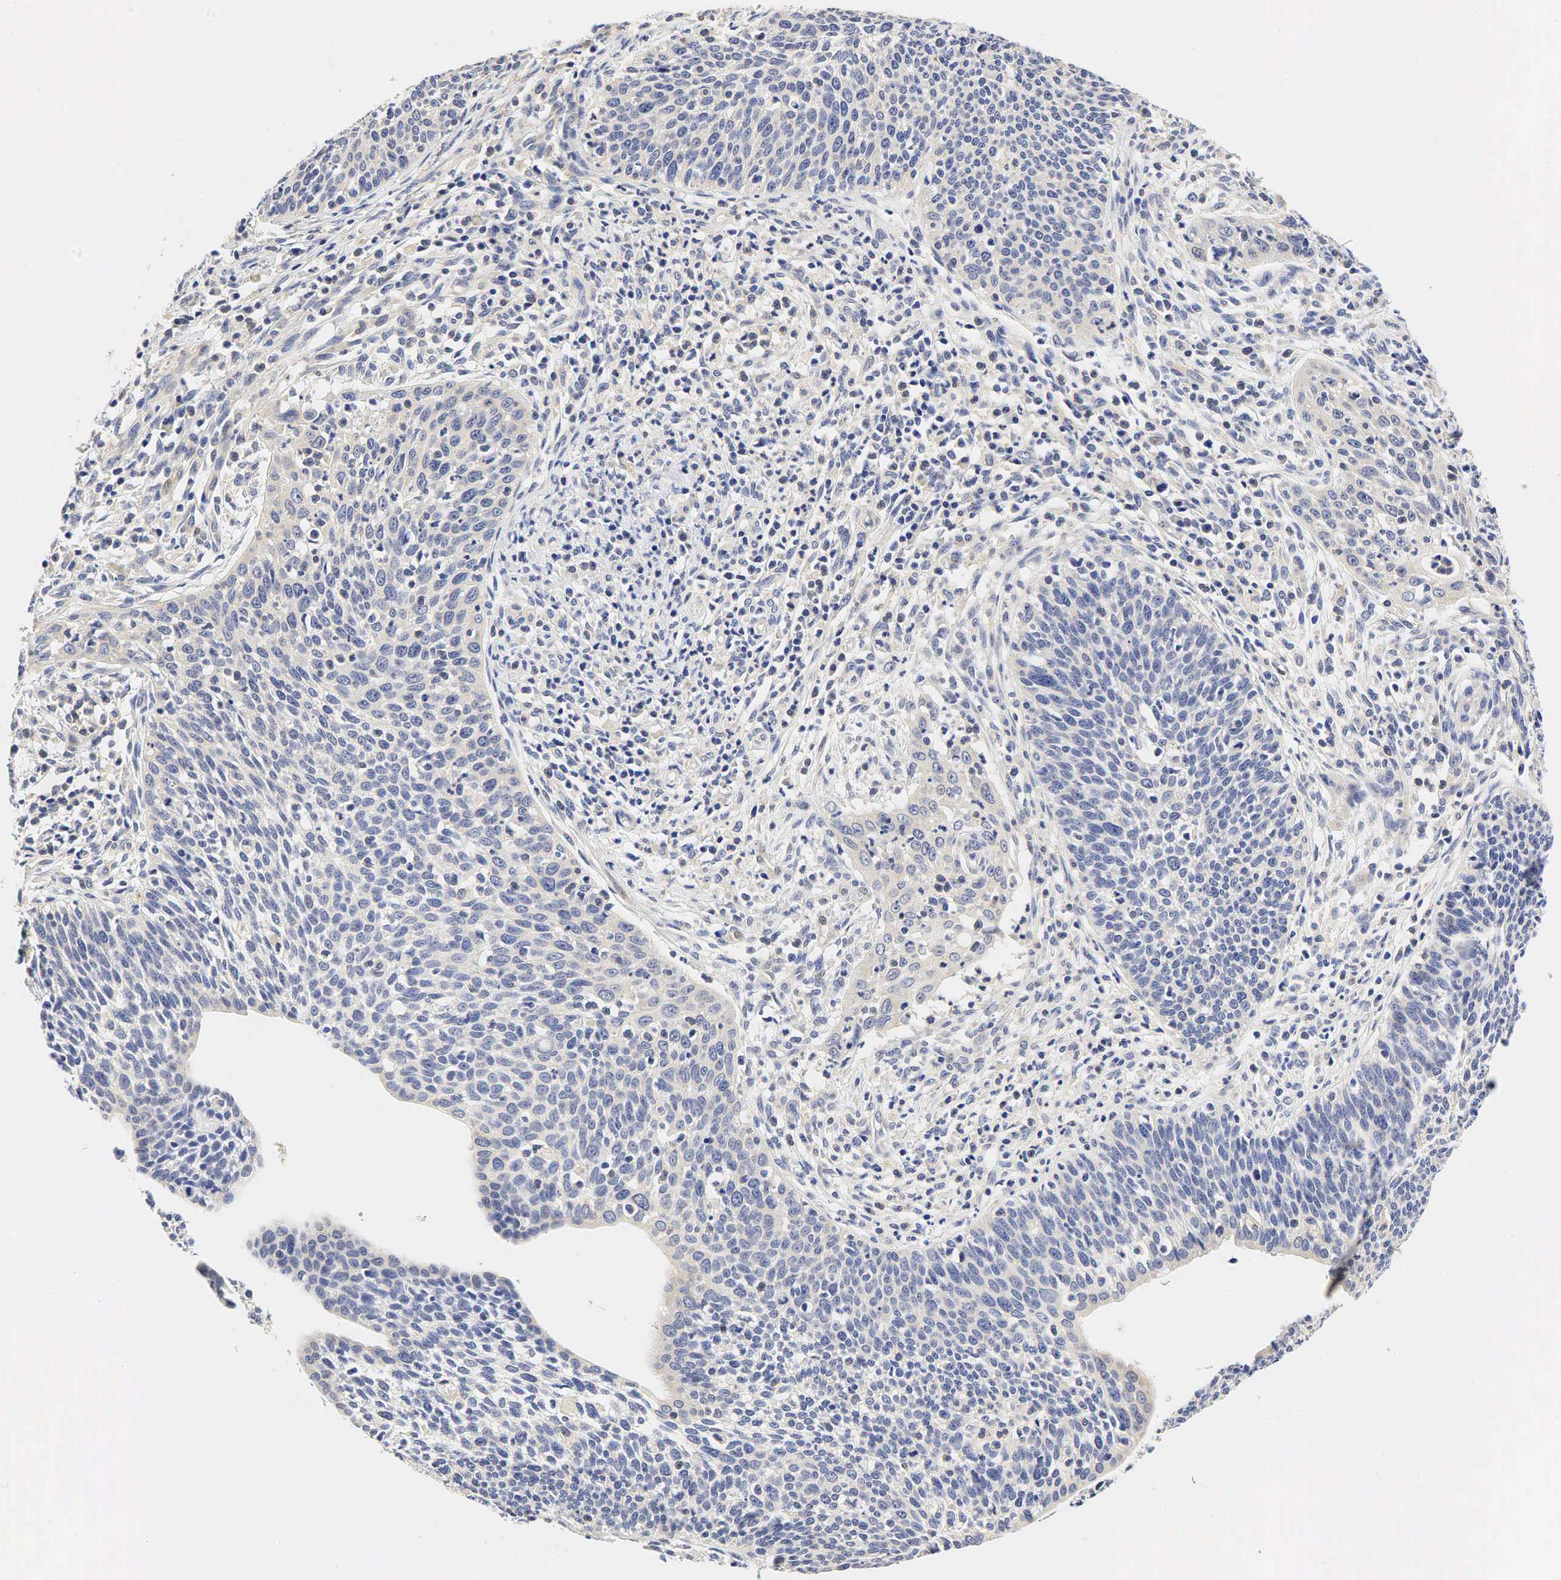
{"staining": {"intensity": "negative", "quantity": "none", "location": "none"}, "tissue": "cervical cancer", "cell_type": "Tumor cells", "image_type": "cancer", "snomed": [{"axis": "morphology", "description": "Squamous cell carcinoma, NOS"}, {"axis": "topography", "description": "Cervix"}], "caption": "This is an immunohistochemistry (IHC) image of cervical squamous cell carcinoma. There is no staining in tumor cells.", "gene": "CCND1", "patient": {"sex": "female", "age": 41}}